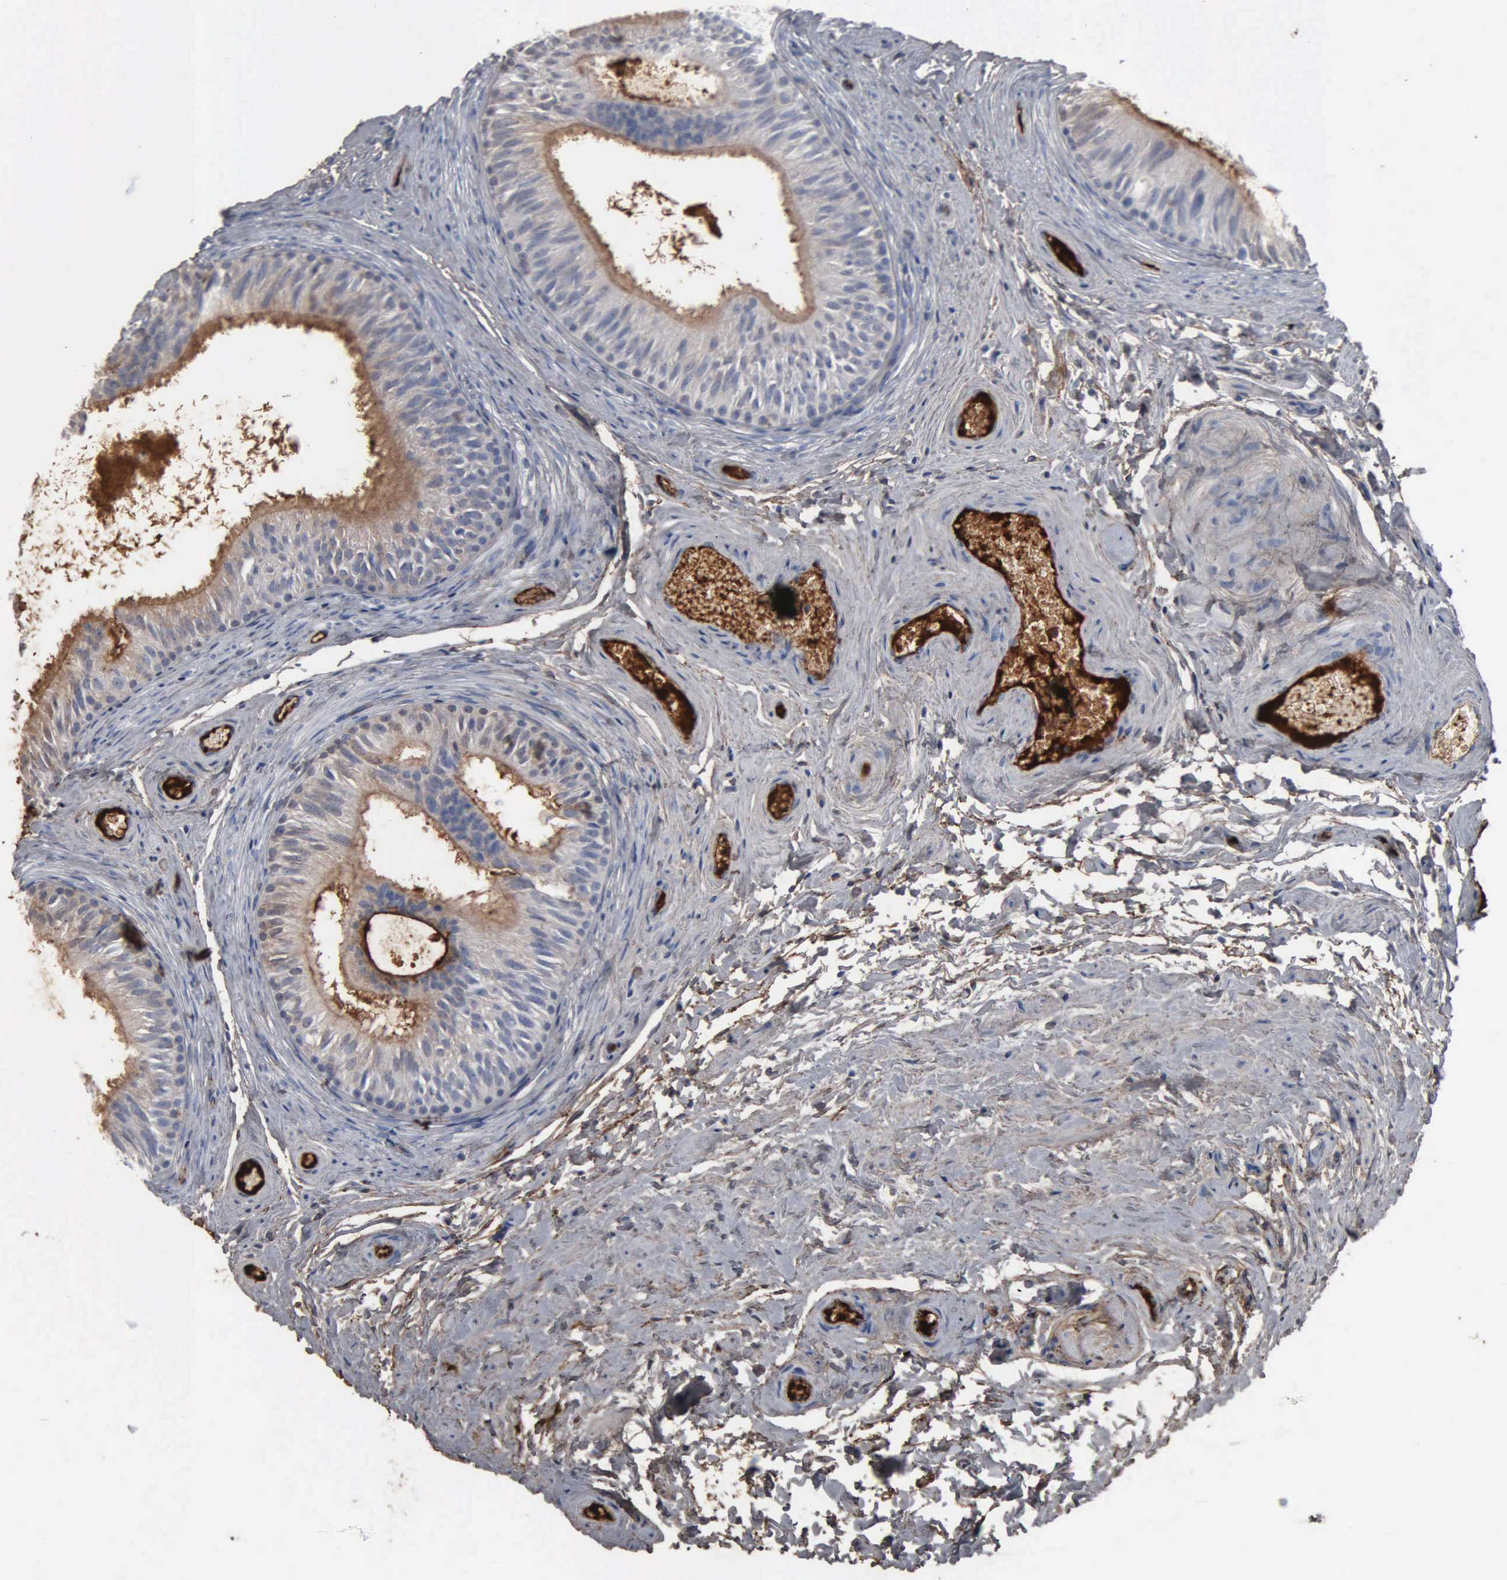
{"staining": {"intensity": "weak", "quantity": ">75%", "location": "cytoplasmic/membranous"}, "tissue": "epididymis", "cell_type": "Glandular cells", "image_type": "normal", "snomed": [{"axis": "morphology", "description": "Normal tissue, NOS"}, {"axis": "topography", "description": "Epididymis"}], "caption": "DAB immunohistochemical staining of benign epididymis shows weak cytoplasmic/membranous protein staining in about >75% of glandular cells.", "gene": "FN1", "patient": {"sex": "male", "age": 32}}